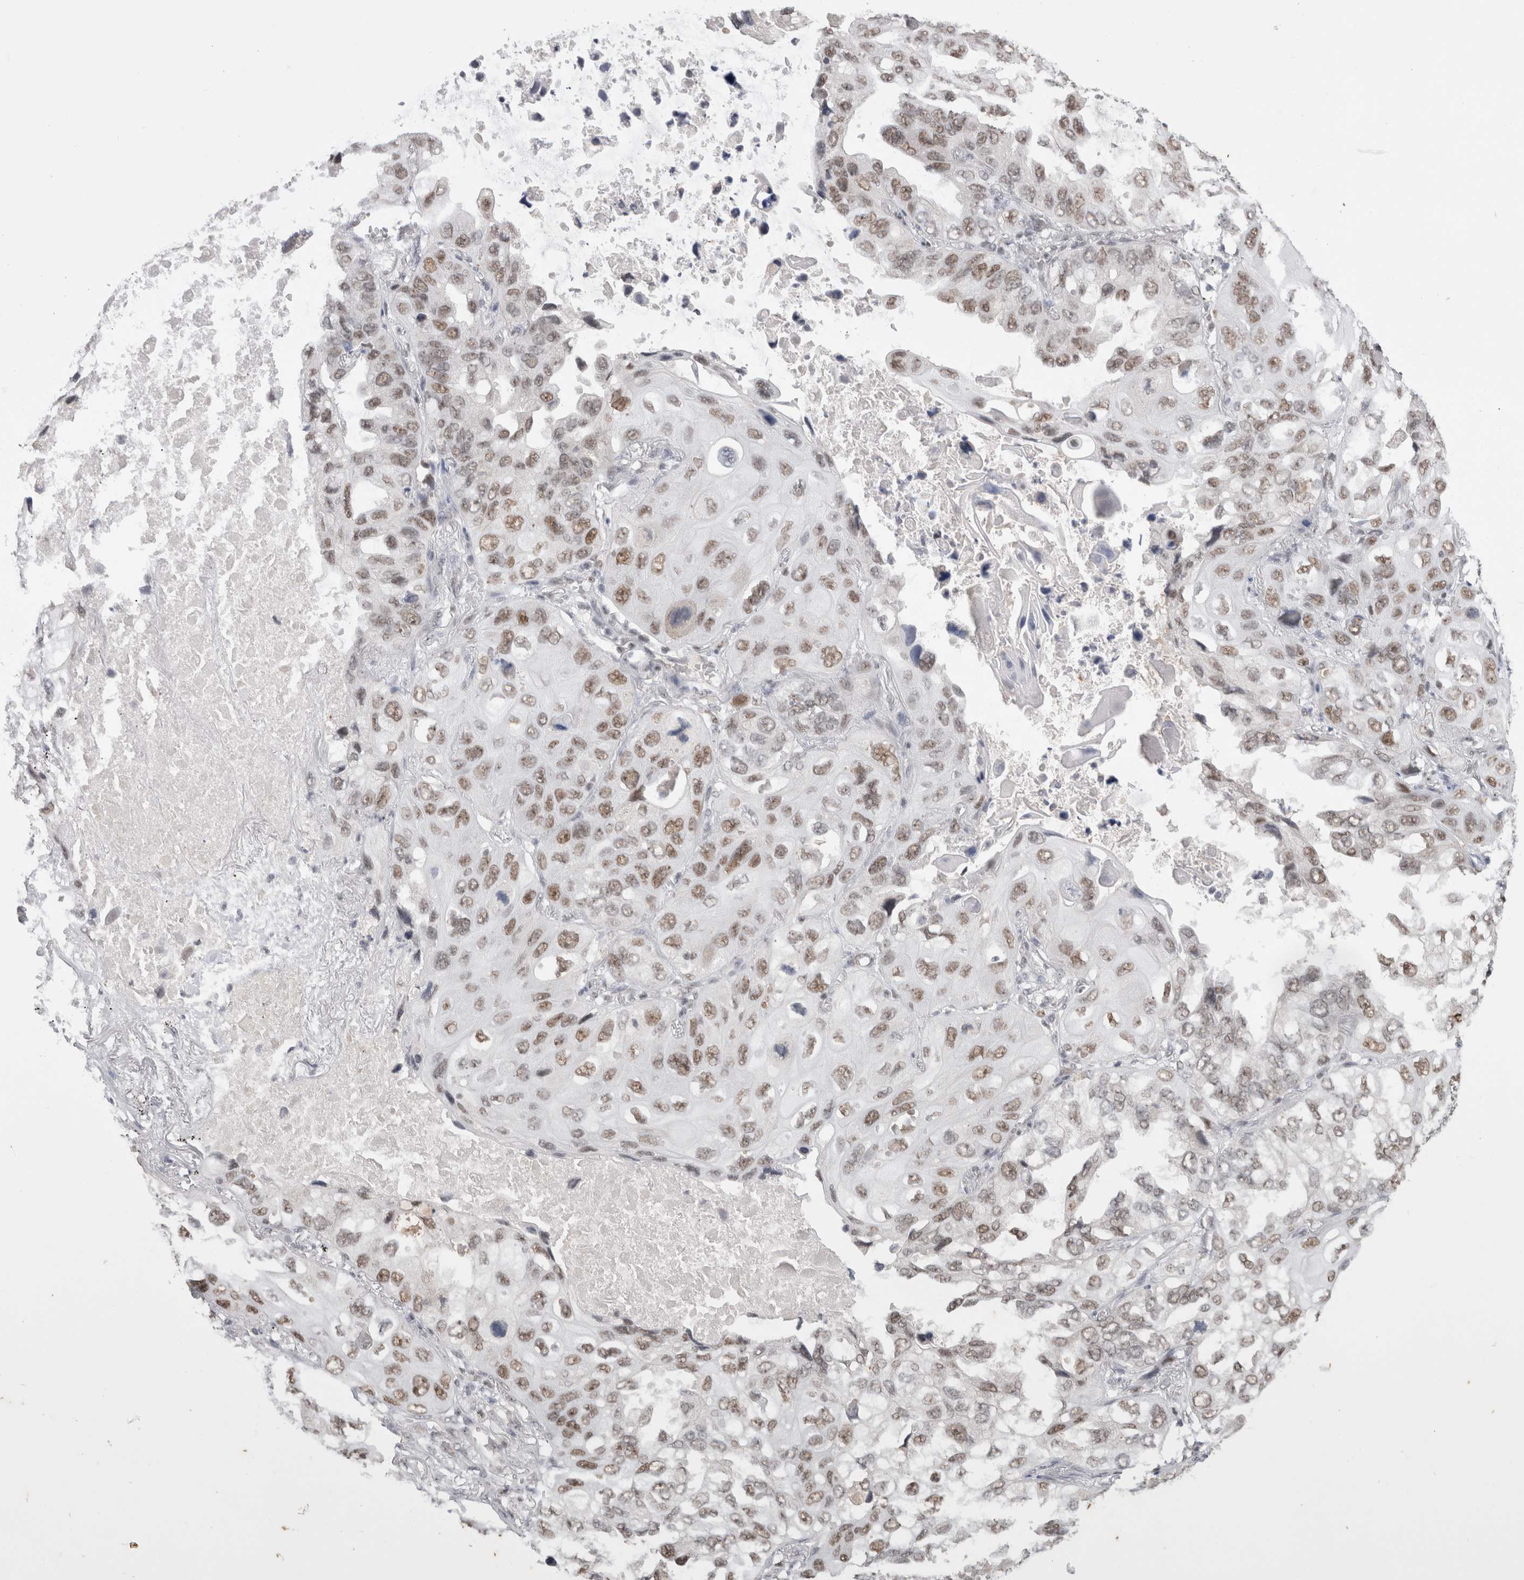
{"staining": {"intensity": "moderate", "quantity": ">75%", "location": "nuclear"}, "tissue": "lung cancer", "cell_type": "Tumor cells", "image_type": "cancer", "snomed": [{"axis": "morphology", "description": "Squamous cell carcinoma, NOS"}, {"axis": "topography", "description": "Lung"}], "caption": "Squamous cell carcinoma (lung) tissue reveals moderate nuclear positivity in about >75% of tumor cells, visualized by immunohistochemistry. The staining was performed using DAB (3,3'-diaminobenzidine) to visualize the protein expression in brown, while the nuclei were stained in blue with hematoxylin (Magnification: 20x).", "gene": "DAXX", "patient": {"sex": "female", "age": 73}}